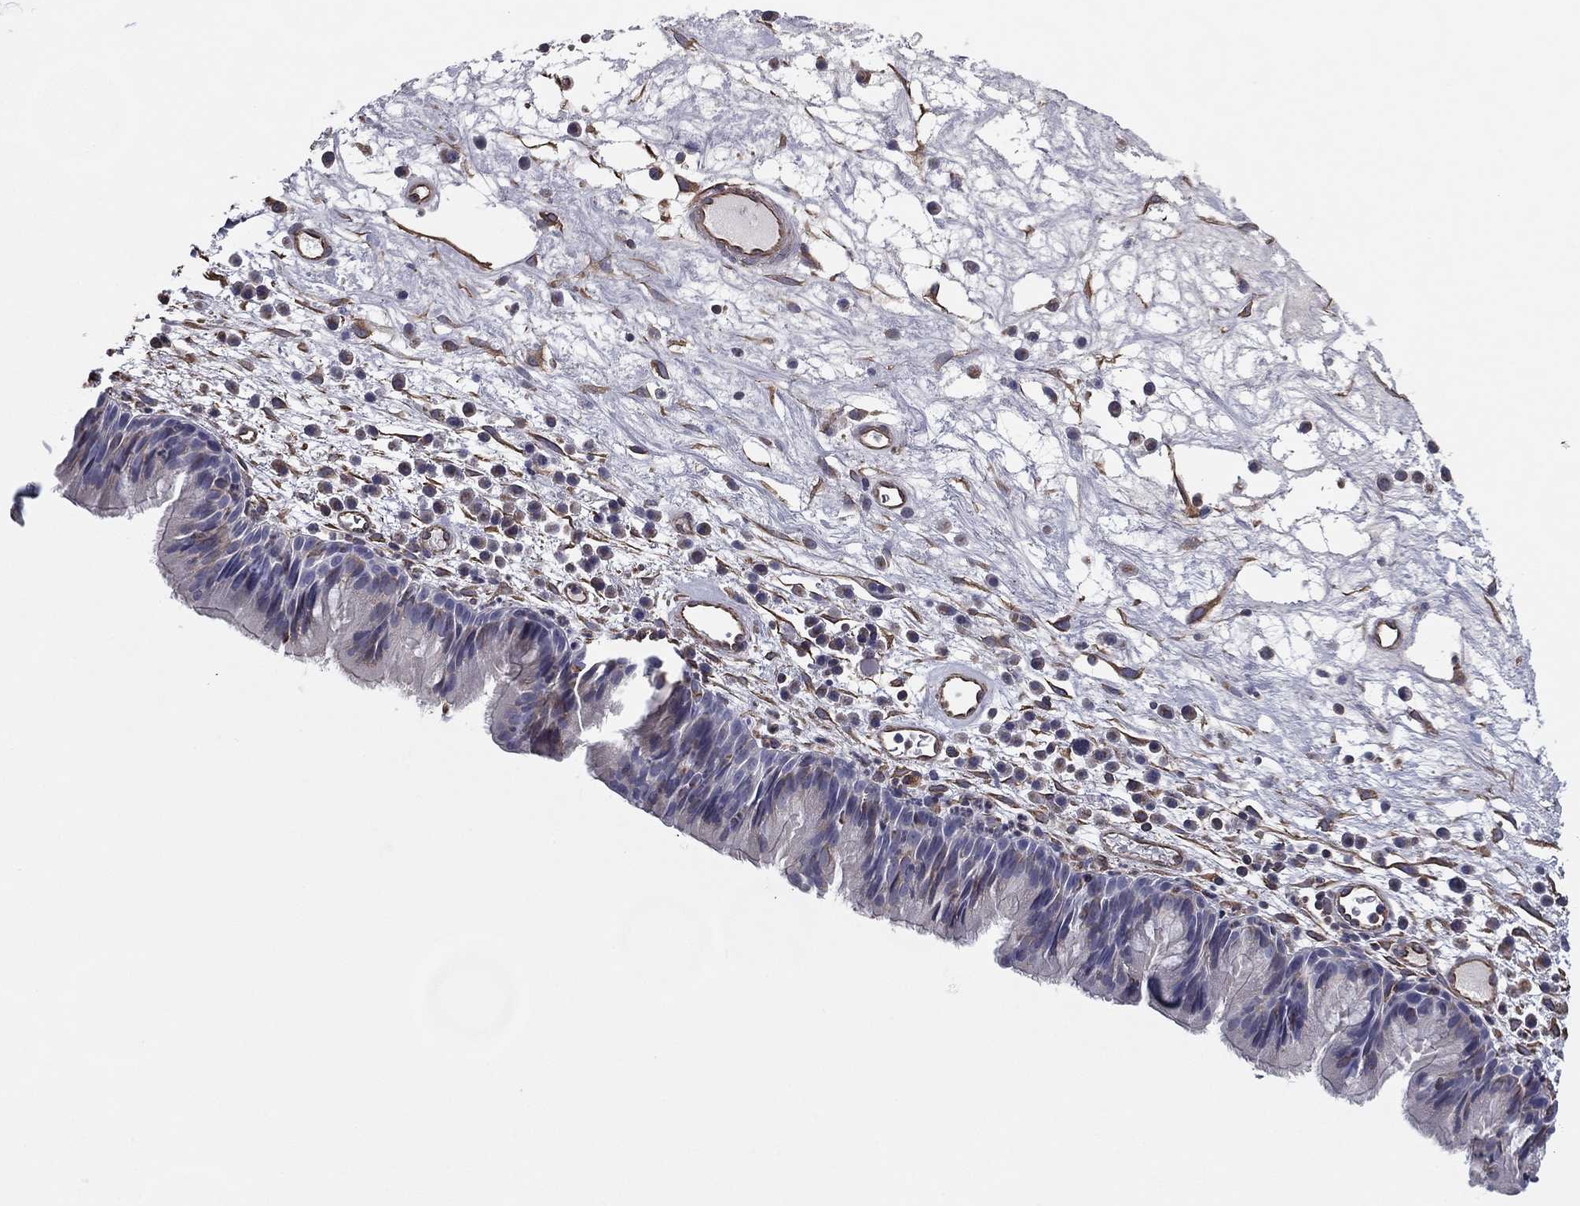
{"staining": {"intensity": "negative", "quantity": "none", "location": "none"}, "tissue": "nasopharynx", "cell_type": "Respiratory epithelial cells", "image_type": "normal", "snomed": [{"axis": "morphology", "description": "Normal tissue, NOS"}, {"axis": "topography", "description": "Nasopharynx"}], "caption": "Protein analysis of normal nasopharynx exhibits no significant positivity in respiratory epithelial cells. (Brightfield microscopy of DAB immunohistochemistry (IHC) at high magnification).", "gene": "SCUBE1", "patient": {"sex": "male", "age": 69}}